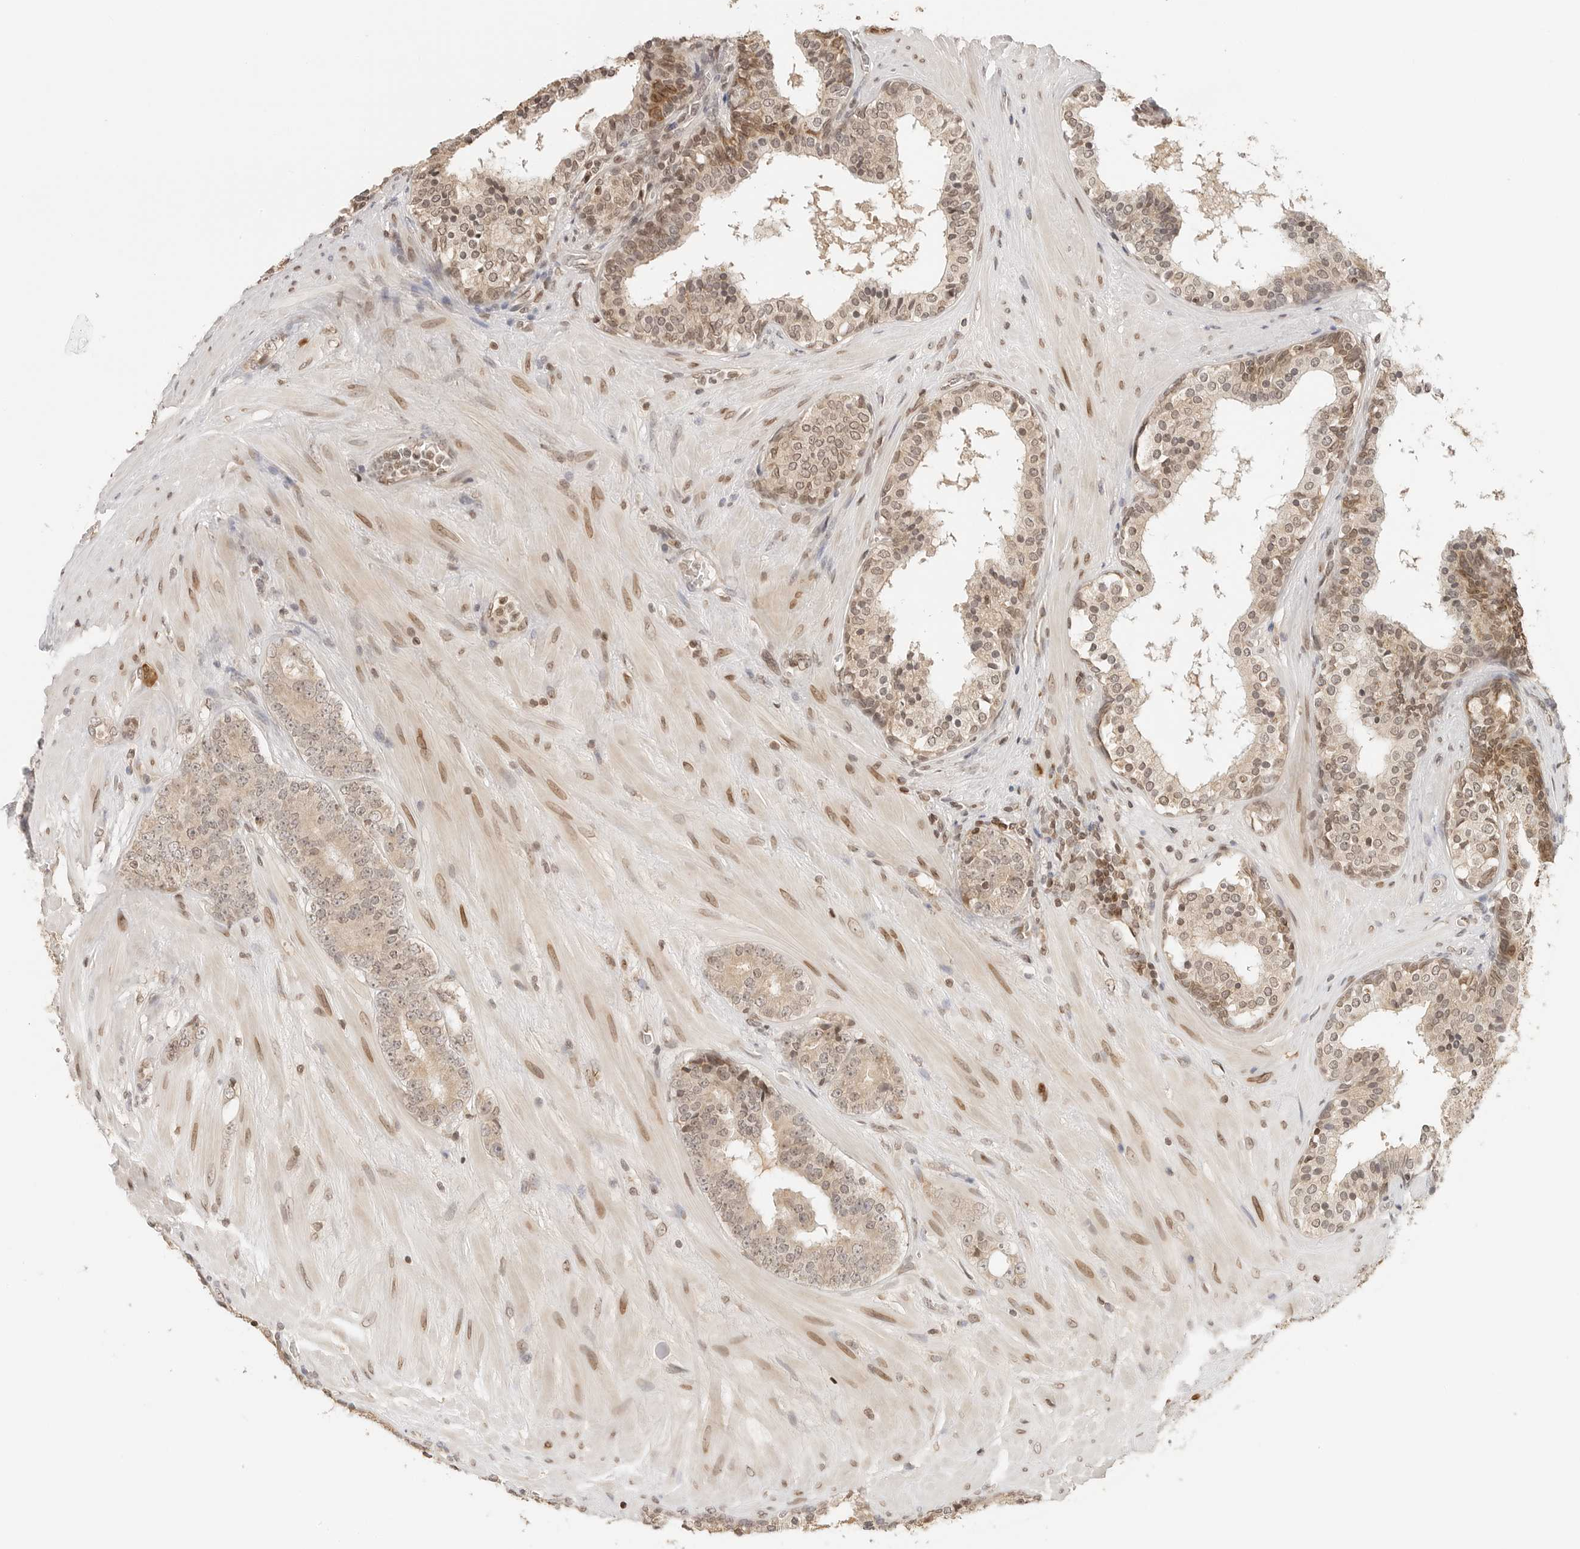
{"staining": {"intensity": "weak", "quantity": ">75%", "location": "cytoplasmic/membranous,nuclear"}, "tissue": "prostate cancer", "cell_type": "Tumor cells", "image_type": "cancer", "snomed": [{"axis": "morphology", "description": "Adenocarcinoma, High grade"}, {"axis": "topography", "description": "Prostate"}], "caption": "An IHC histopathology image of tumor tissue is shown. Protein staining in brown shows weak cytoplasmic/membranous and nuclear positivity in prostate adenocarcinoma (high-grade) within tumor cells.", "gene": "POLH", "patient": {"sex": "male", "age": 56}}